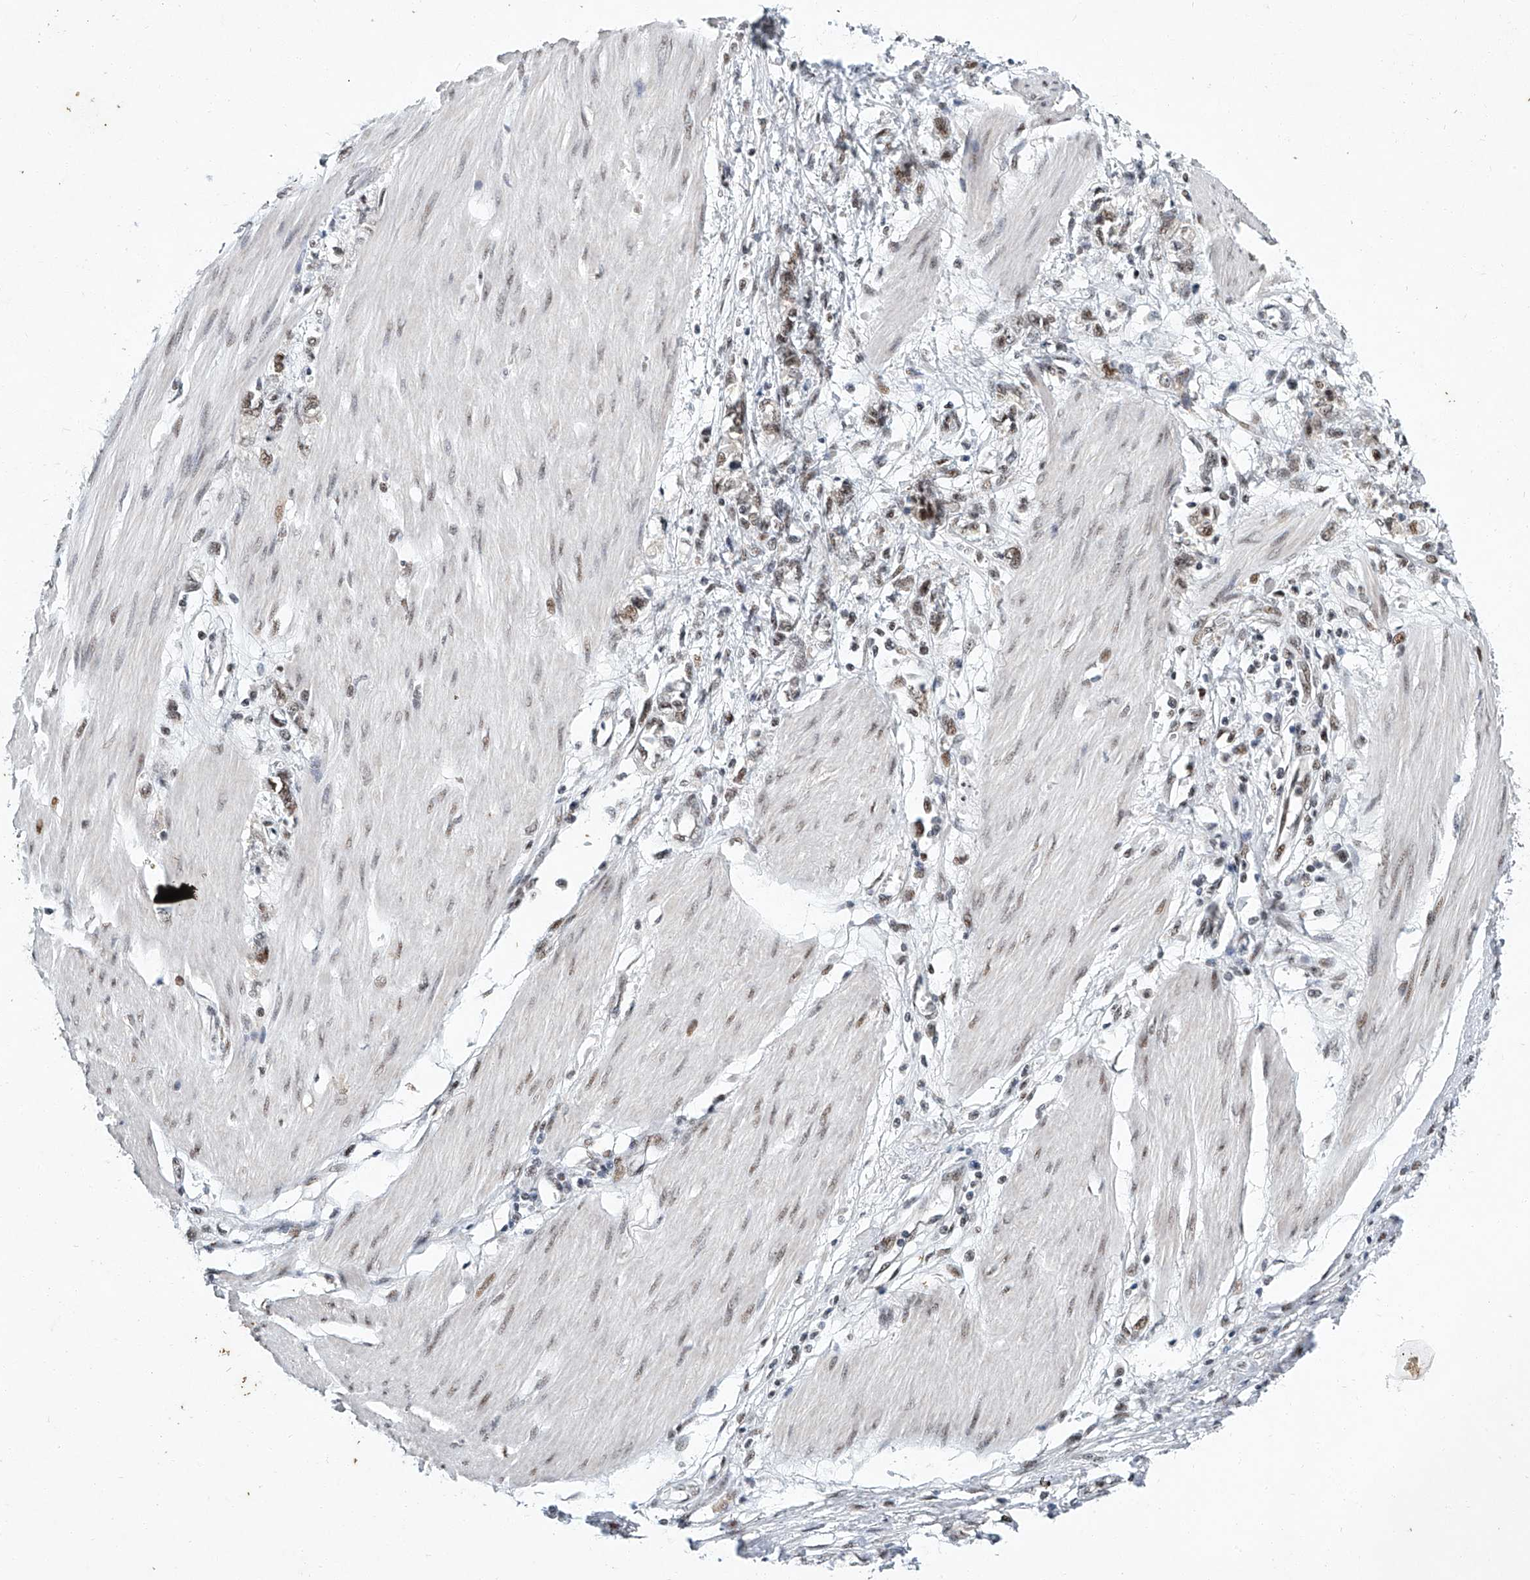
{"staining": {"intensity": "weak", "quantity": ">75%", "location": "nuclear"}, "tissue": "stomach cancer", "cell_type": "Tumor cells", "image_type": "cancer", "snomed": [{"axis": "morphology", "description": "Adenocarcinoma, NOS"}, {"axis": "topography", "description": "Stomach"}], "caption": "Weak nuclear staining for a protein is seen in about >75% of tumor cells of stomach cancer using immunohistochemistry (IHC).", "gene": "TFDP1", "patient": {"sex": "female", "age": 76}}